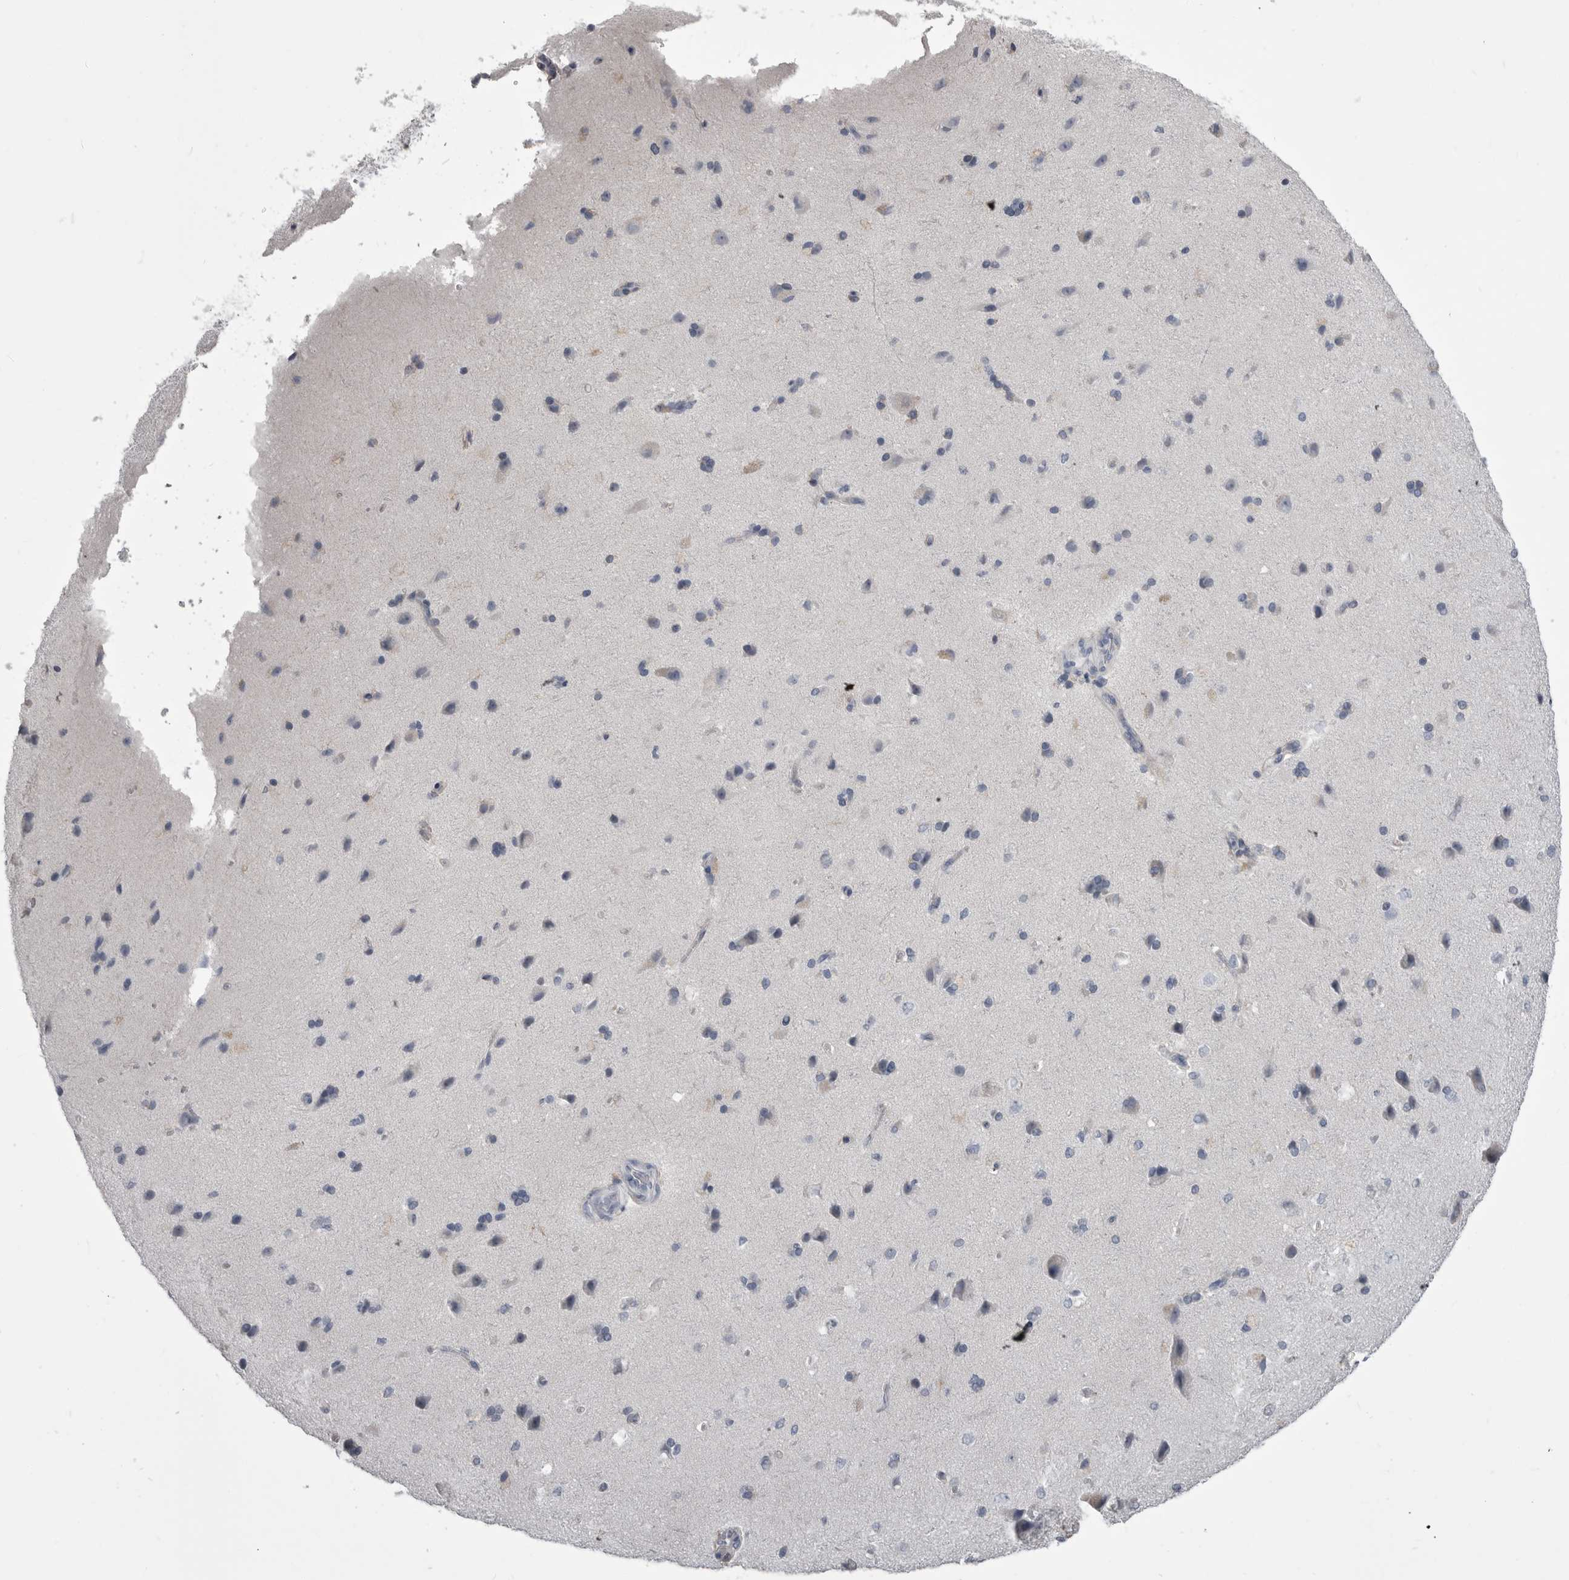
{"staining": {"intensity": "negative", "quantity": "none", "location": "none"}, "tissue": "cerebral cortex", "cell_type": "Endothelial cells", "image_type": "normal", "snomed": [{"axis": "morphology", "description": "Normal tissue, NOS"}, {"axis": "topography", "description": "Cerebral cortex"}], "caption": "Immunohistochemical staining of benign human cerebral cortex shows no significant staining in endothelial cells. The staining was performed using DAB to visualize the protein expression in brown, while the nuclei were stained in blue with hematoxylin (Magnification: 20x).", "gene": "OPLAH", "patient": {"sex": "male", "age": 62}}